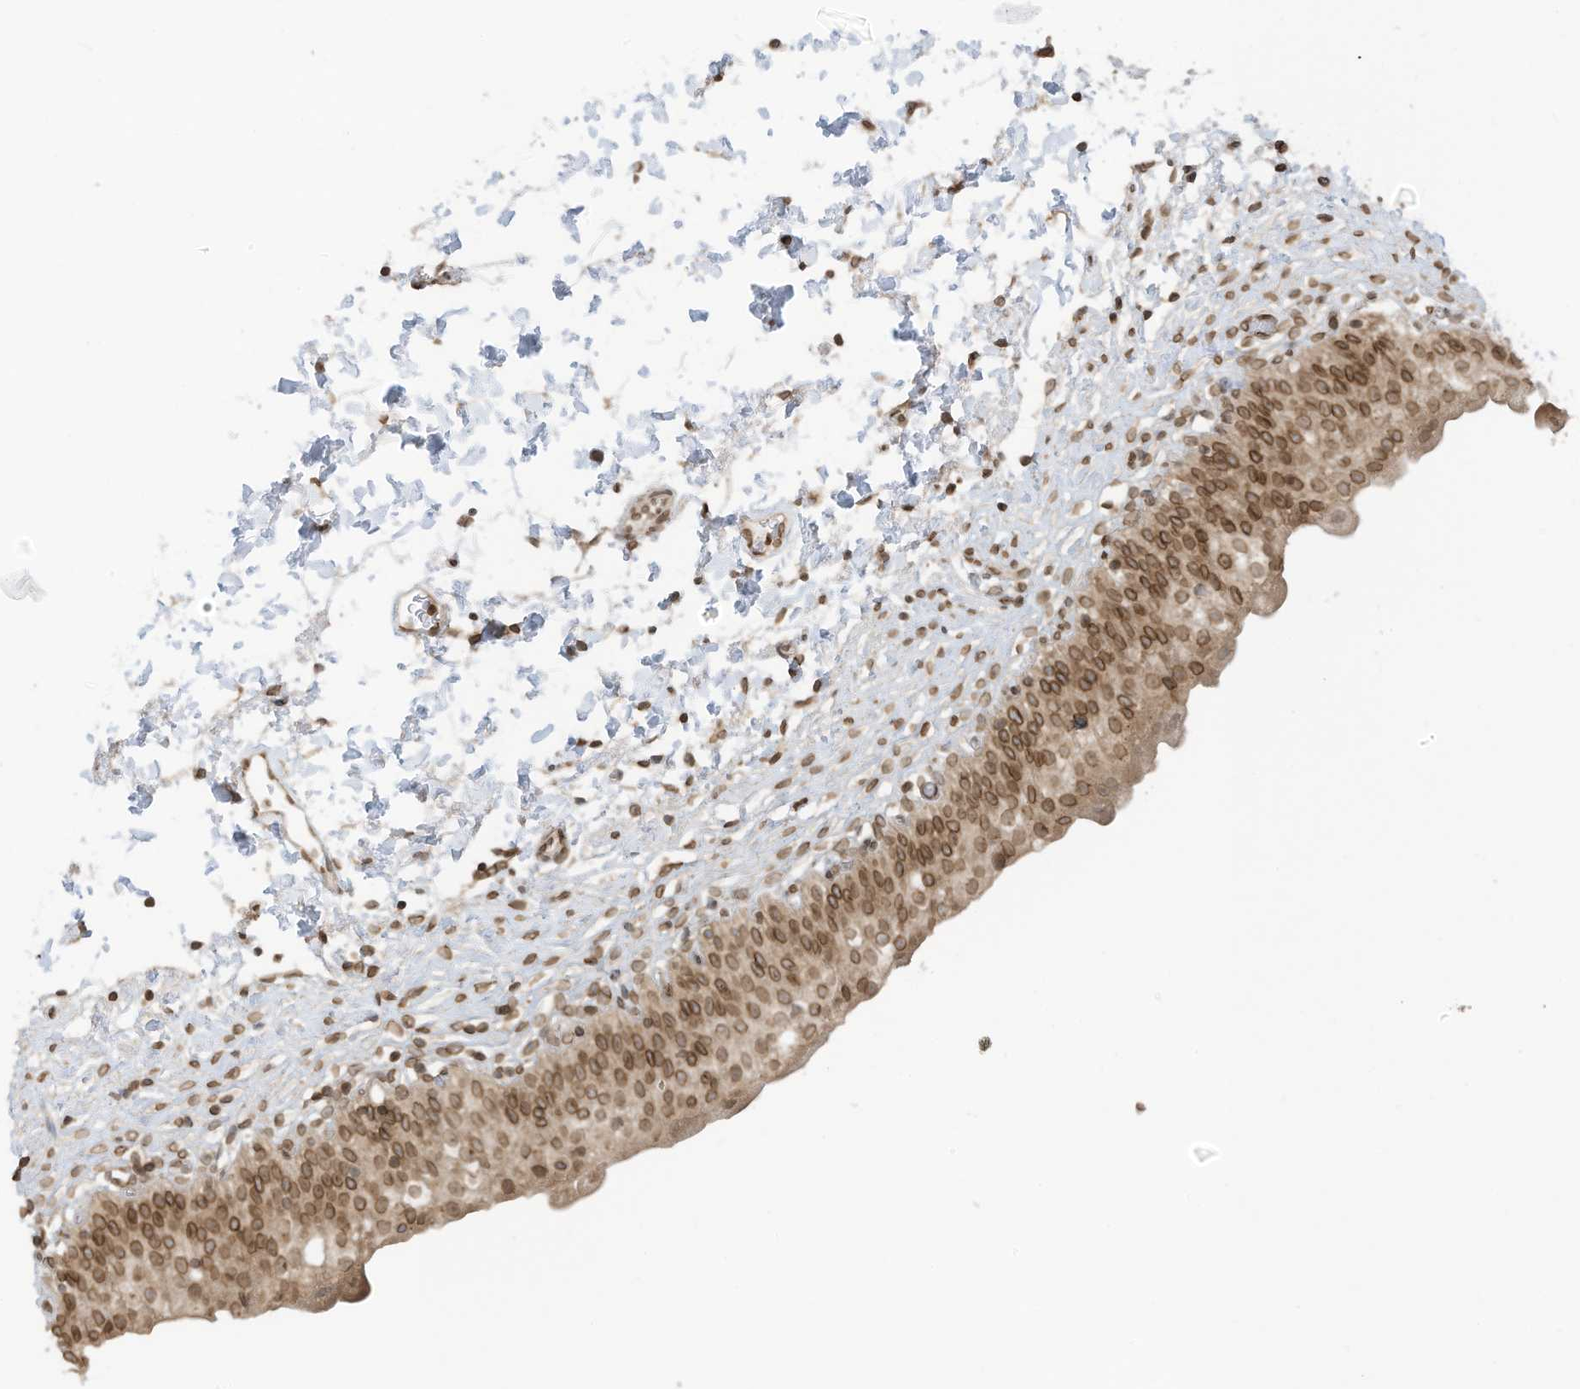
{"staining": {"intensity": "moderate", "quantity": ">75%", "location": "cytoplasmic/membranous,nuclear"}, "tissue": "urinary bladder", "cell_type": "Urothelial cells", "image_type": "normal", "snomed": [{"axis": "morphology", "description": "Normal tissue, NOS"}, {"axis": "topography", "description": "Urinary bladder"}], "caption": "Protein expression by immunohistochemistry reveals moderate cytoplasmic/membranous,nuclear staining in about >75% of urothelial cells in benign urinary bladder. (IHC, brightfield microscopy, high magnification).", "gene": "RABL3", "patient": {"sex": "male", "age": 55}}